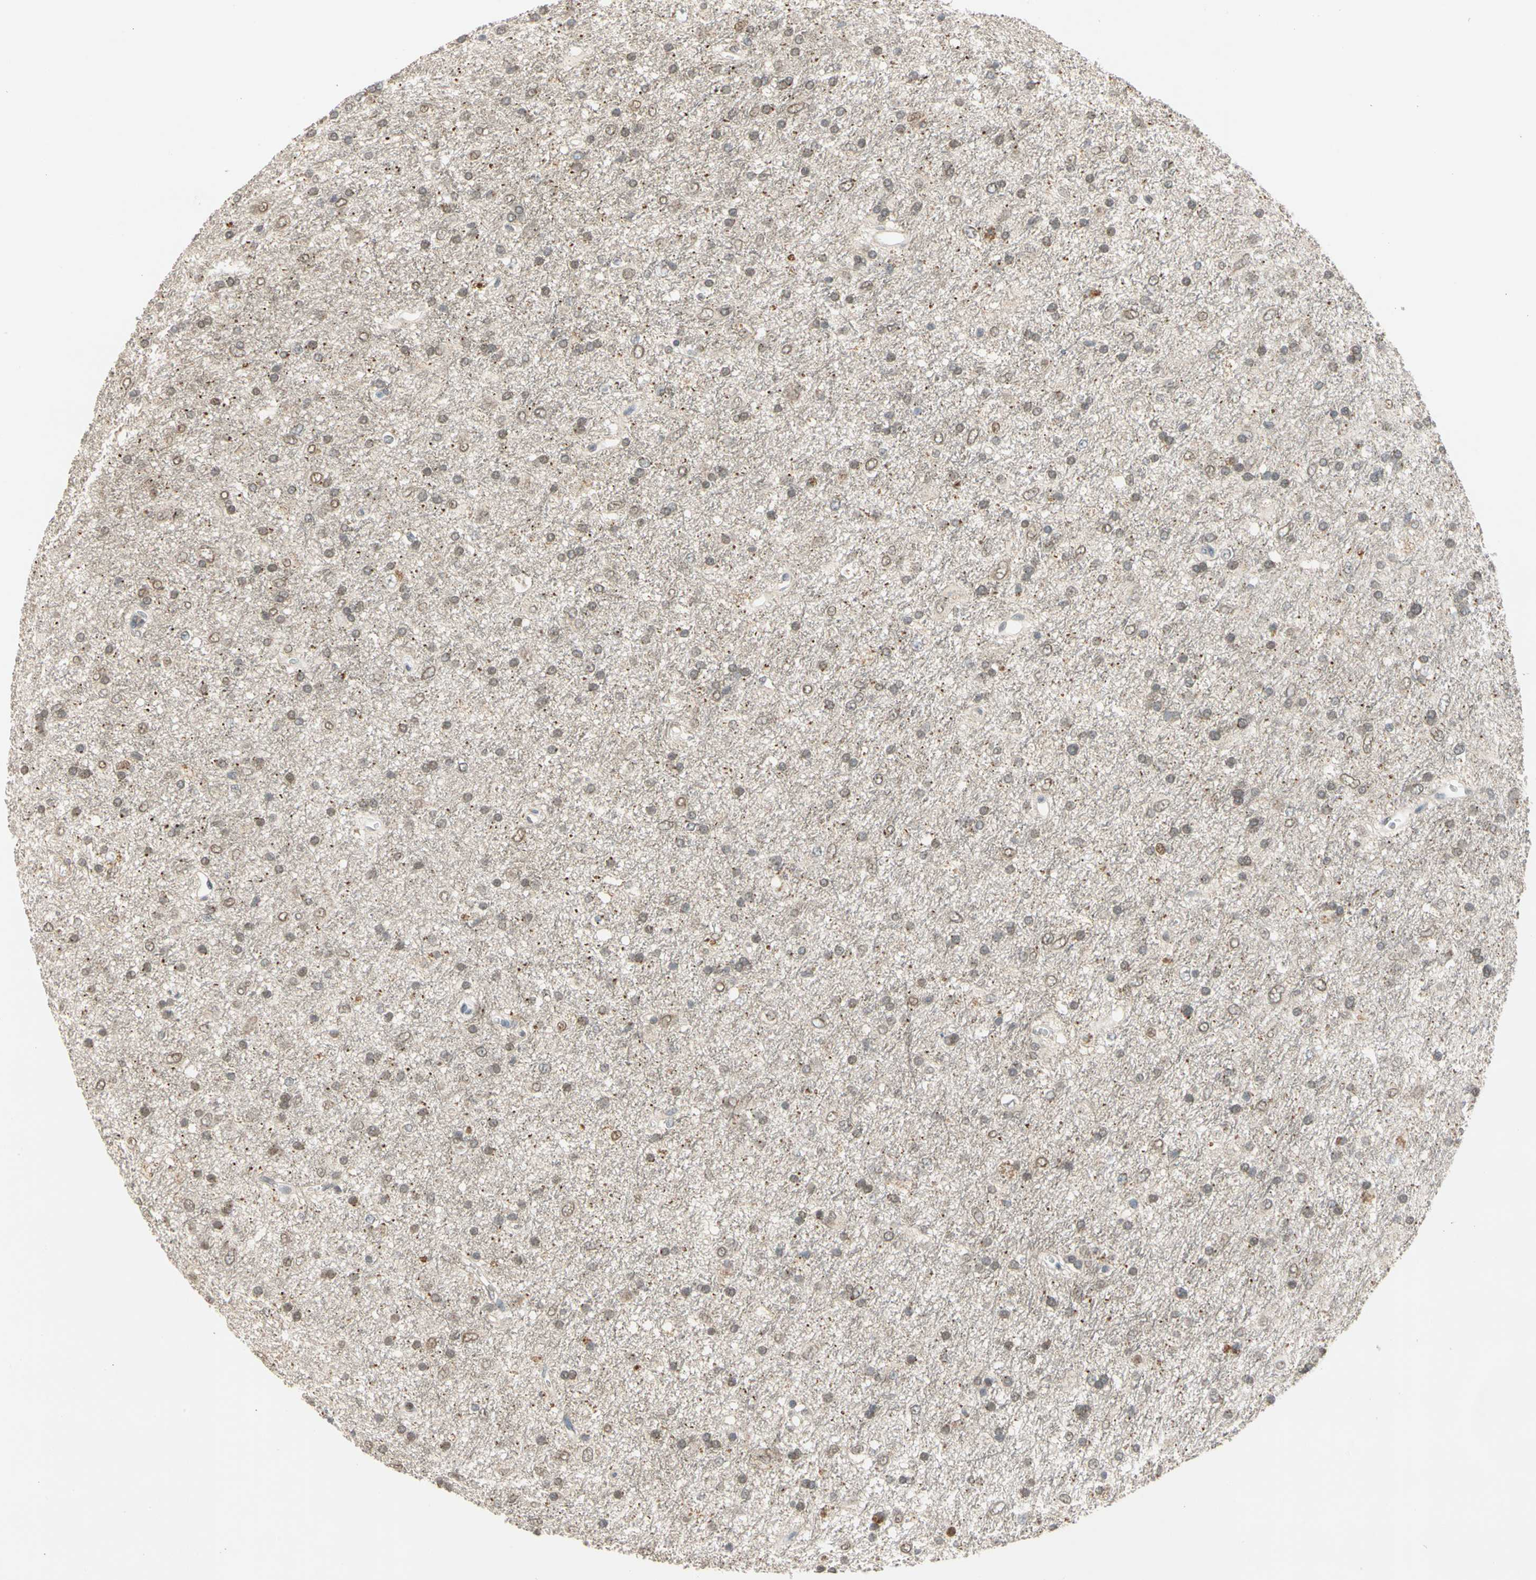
{"staining": {"intensity": "negative", "quantity": "none", "location": "none"}, "tissue": "glioma", "cell_type": "Tumor cells", "image_type": "cancer", "snomed": [{"axis": "morphology", "description": "Glioma, malignant, Low grade"}, {"axis": "topography", "description": "Brain"}], "caption": "This photomicrograph is of malignant glioma (low-grade) stained with immunohistochemistry to label a protein in brown with the nuclei are counter-stained blue. There is no expression in tumor cells.", "gene": "RIOX2", "patient": {"sex": "male", "age": 77}}